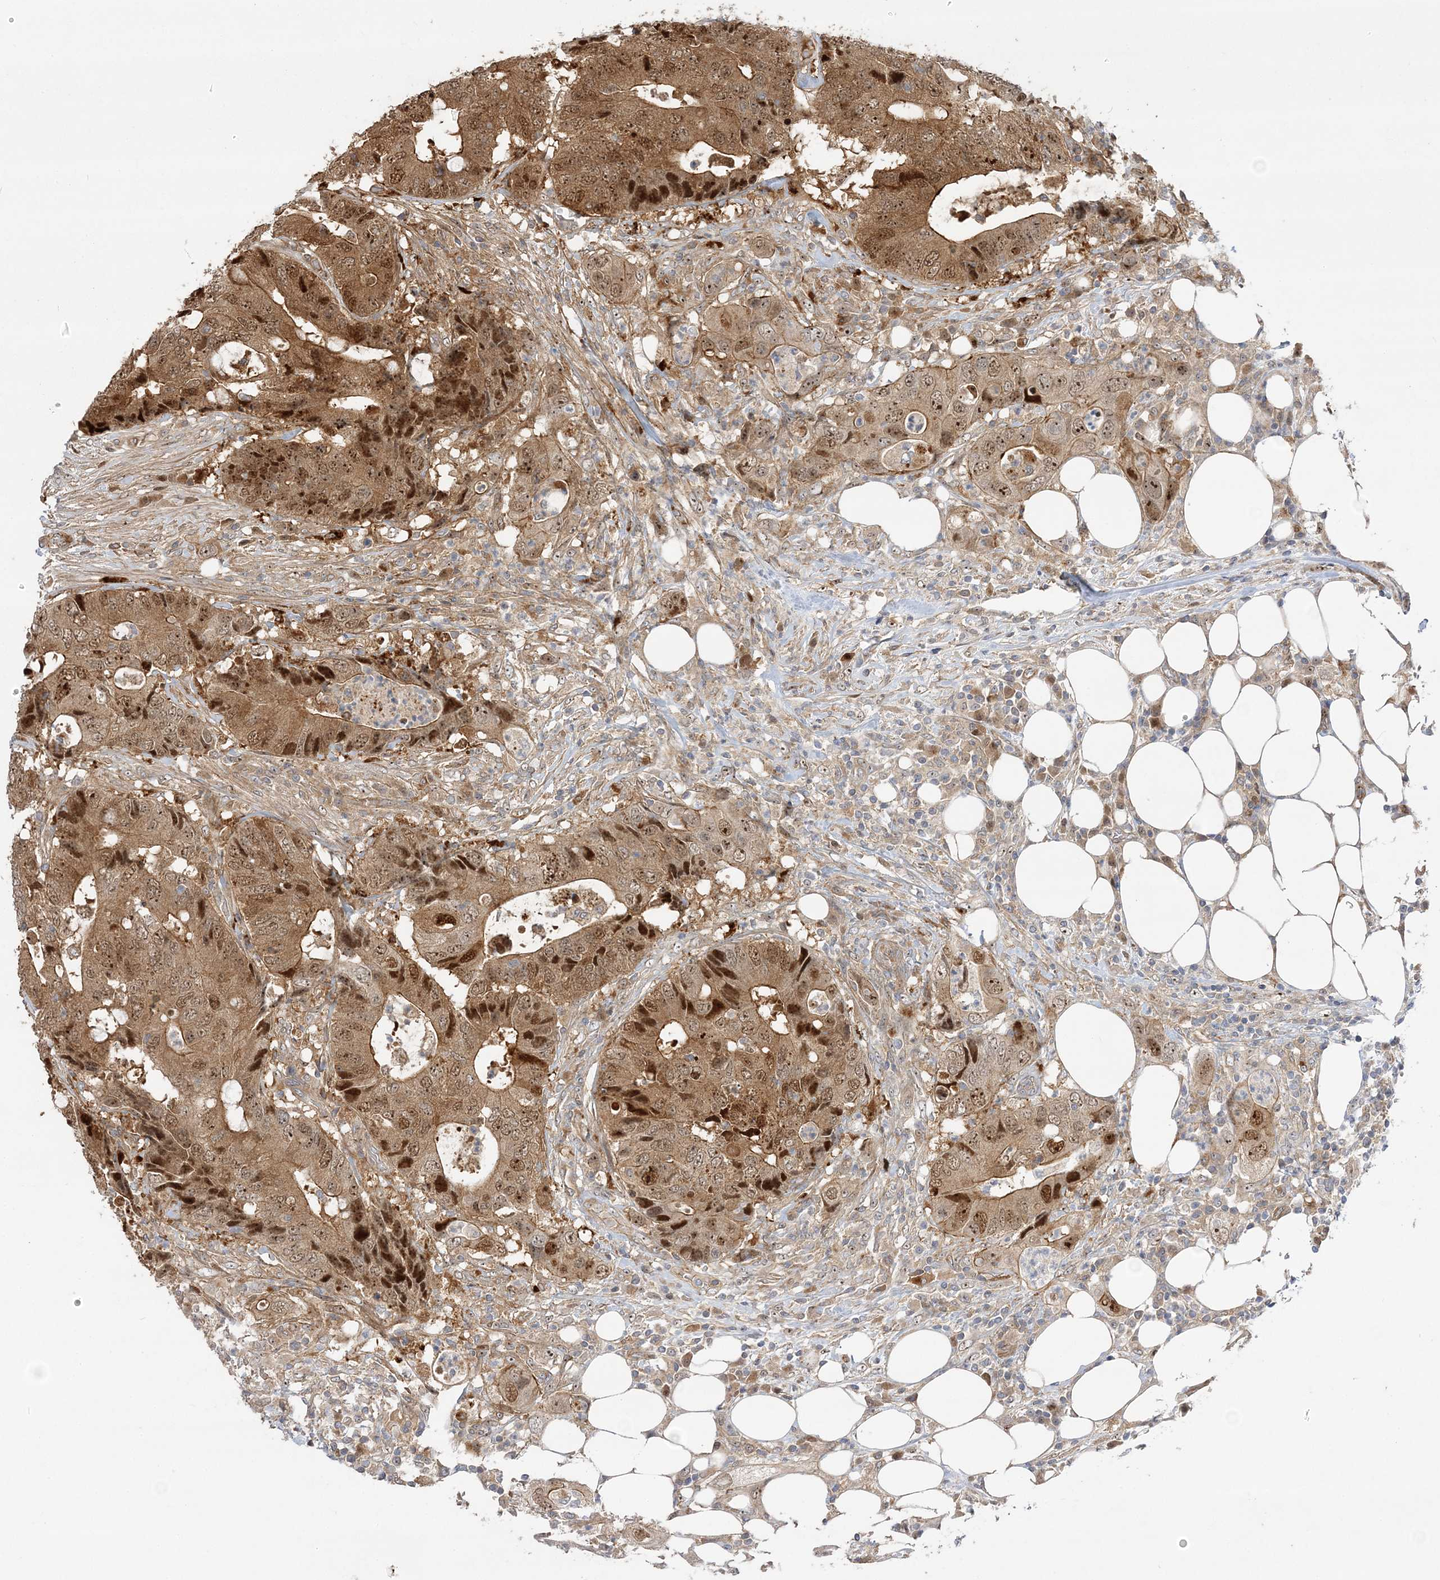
{"staining": {"intensity": "moderate", "quantity": ">75%", "location": "cytoplasmic/membranous,nuclear"}, "tissue": "colorectal cancer", "cell_type": "Tumor cells", "image_type": "cancer", "snomed": [{"axis": "morphology", "description": "Adenocarcinoma, NOS"}, {"axis": "topography", "description": "Colon"}], "caption": "A histopathology image showing moderate cytoplasmic/membranous and nuclear staining in about >75% of tumor cells in colorectal adenocarcinoma, as visualized by brown immunohistochemical staining.", "gene": "NPM3", "patient": {"sex": "male", "age": 71}}